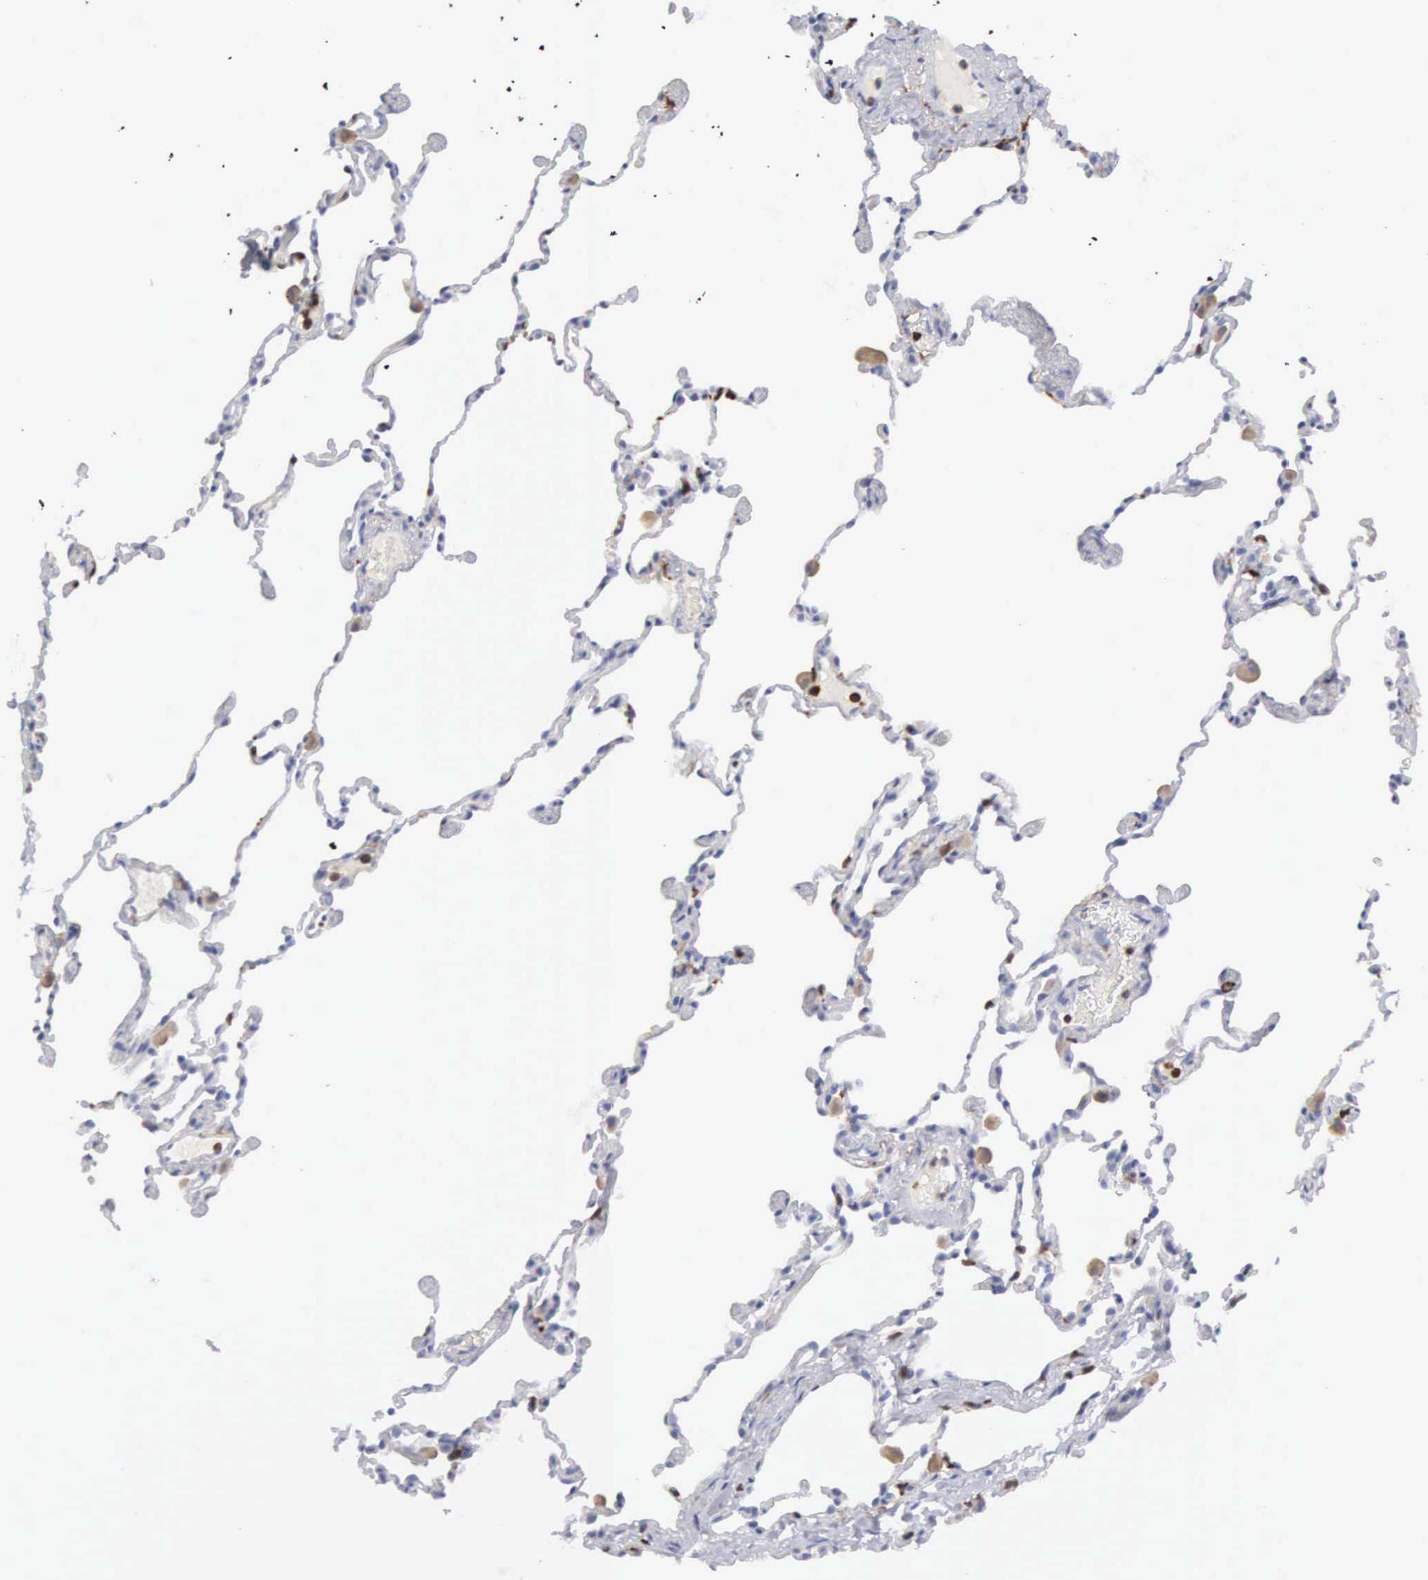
{"staining": {"intensity": "negative", "quantity": "none", "location": "none"}, "tissue": "lung", "cell_type": "Alveolar cells", "image_type": "normal", "snomed": [{"axis": "morphology", "description": "Normal tissue, NOS"}, {"axis": "topography", "description": "Lung"}], "caption": "IHC of normal lung reveals no expression in alveolar cells.", "gene": "ENSG00000285304", "patient": {"sex": "female", "age": 61}}